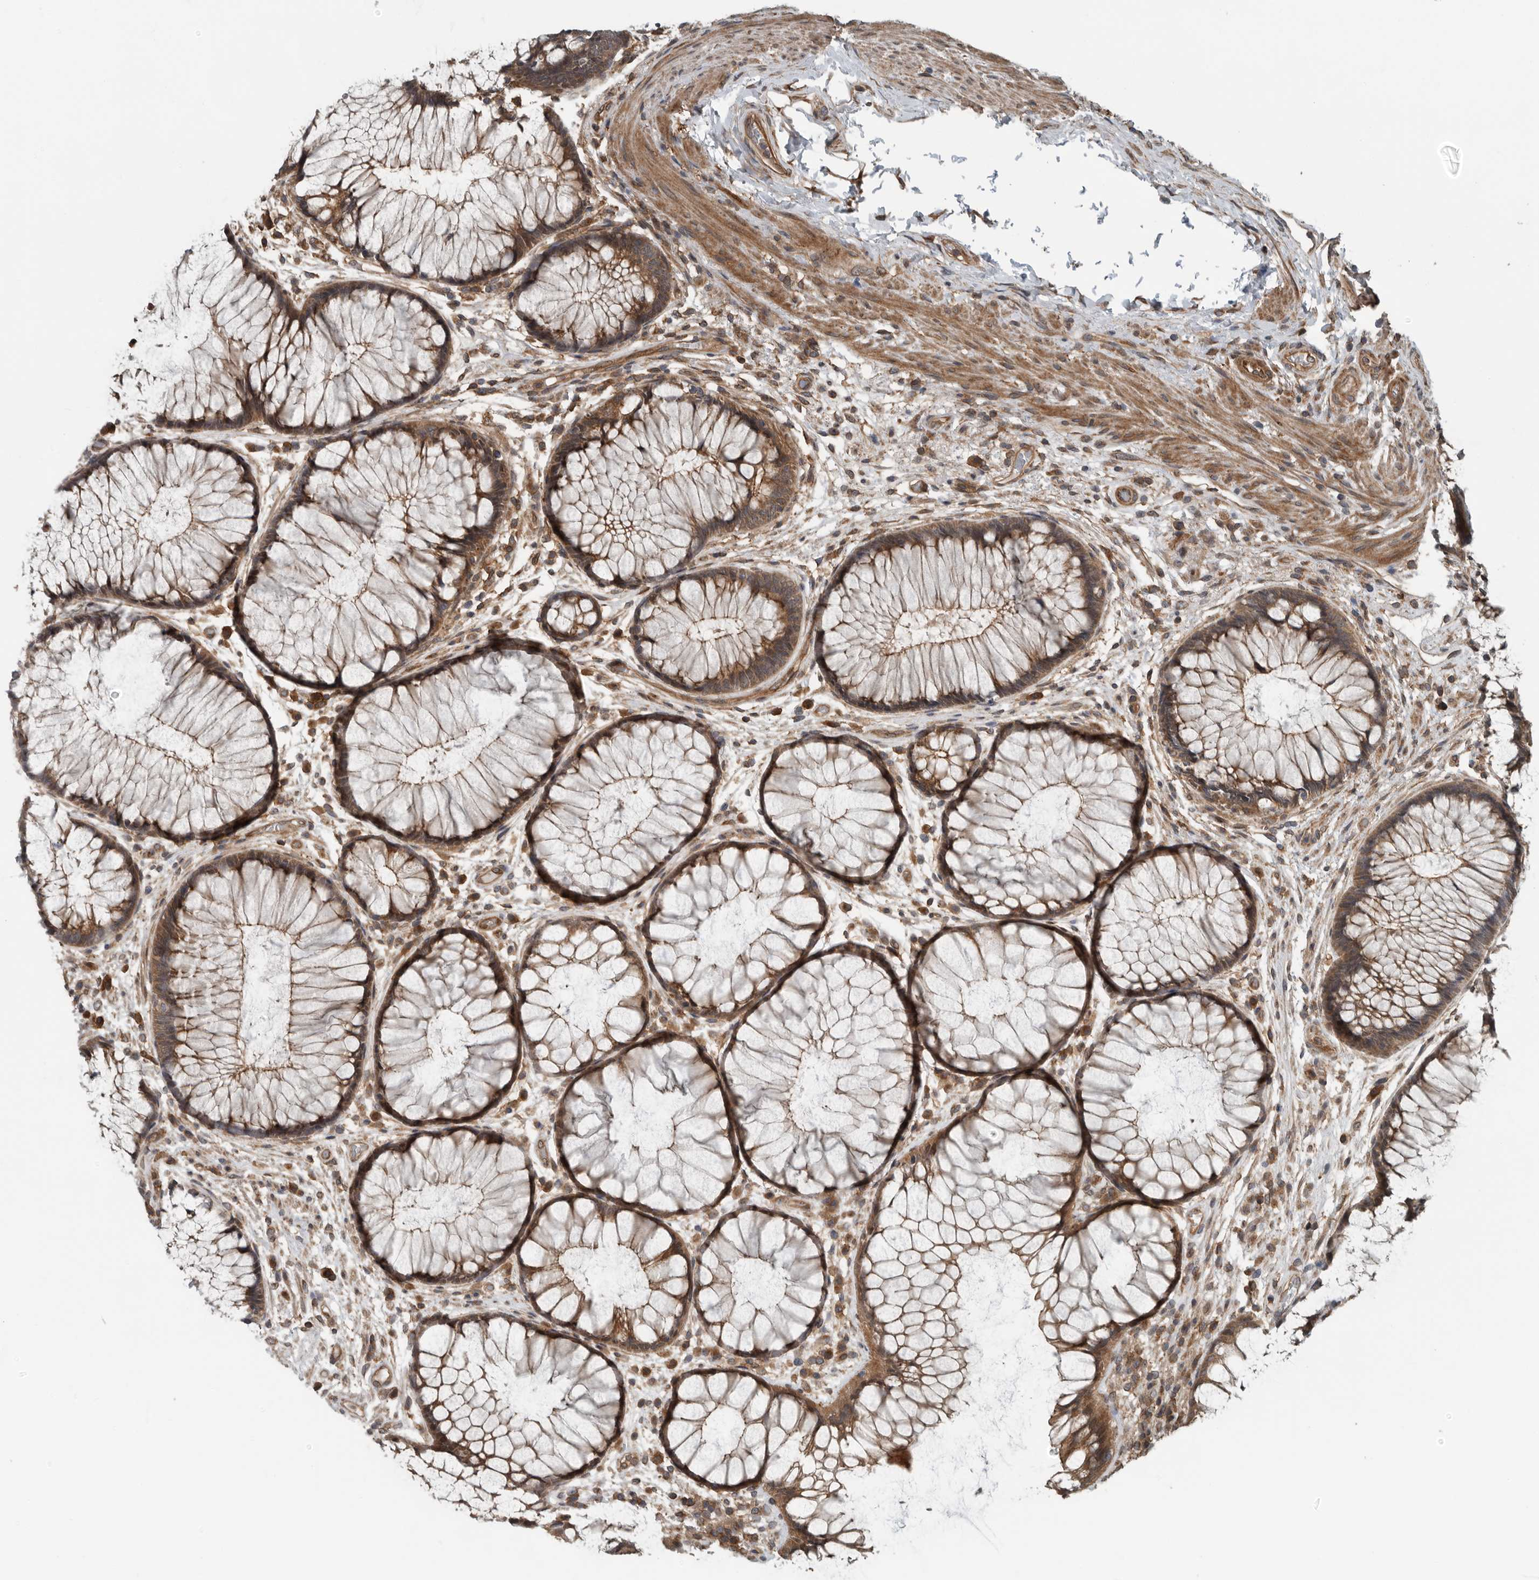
{"staining": {"intensity": "moderate", "quantity": ">75%", "location": "cytoplasmic/membranous,nuclear"}, "tissue": "rectum", "cell_type": "Glandular cells", "image_type": "normal", "snomed": [{"axis": "morphology", "description": "Normal tissue, NOS"}, {"axis": "topography", "description": "Rectum"}], "caption": "Immunohistochemical staining of unremarkable human rectum shows moderate cytoplasmic/membranous,nuclear protein staining in approximately >75% of glandular cells. (Stains: DAB (3,3'-diaminobenzidine) in brown, nuclei in blue, Microscopy: brightfield microscopy at high magnification).", "gene": "AMFR", "patient": {"sex": "male", "age": 51}}